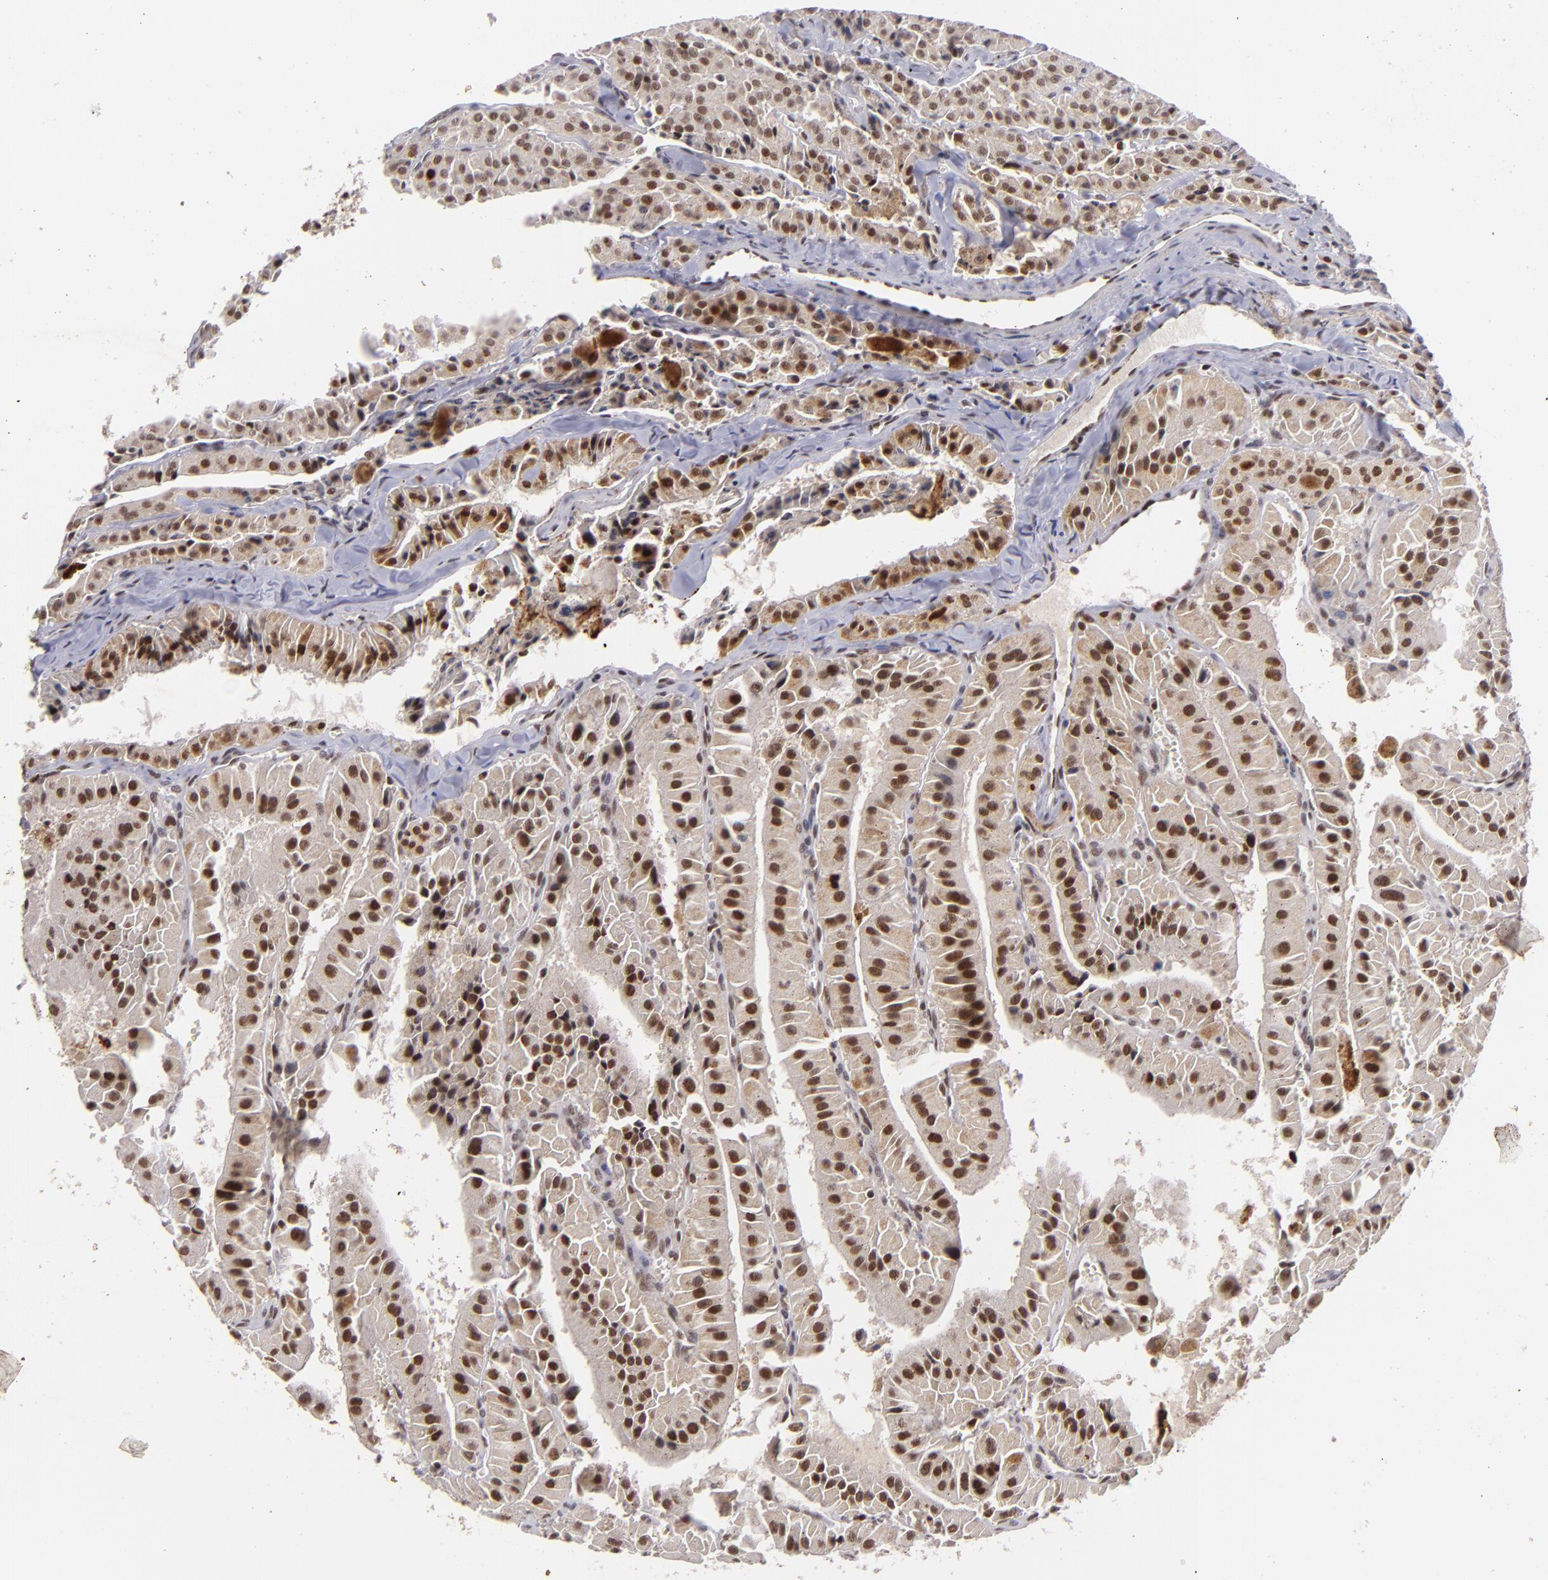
{"staining": {"intensity": "moderate", "quantity": ">75%", "location": "cytoplasmic/membranous,nuclear"}, "tissue": "thyroid cancer", "cell_type": "Tumor cells", "image_type": "cancer", "snomed": [{"axis": "morphology", "description": "Carcinoma, NOS"}, {"axis": "topography", "description": "Thyroid gland"}], "caption": "Immunohistochemical staining of thyroid carcinoma demonstrates medium levels of moderate cytoplasmic/membranous and nuclear protein positivity in approximately >75% of tumor cells.", "gene": "RXRG", "patient": {"sex": "male", "age": 76}}